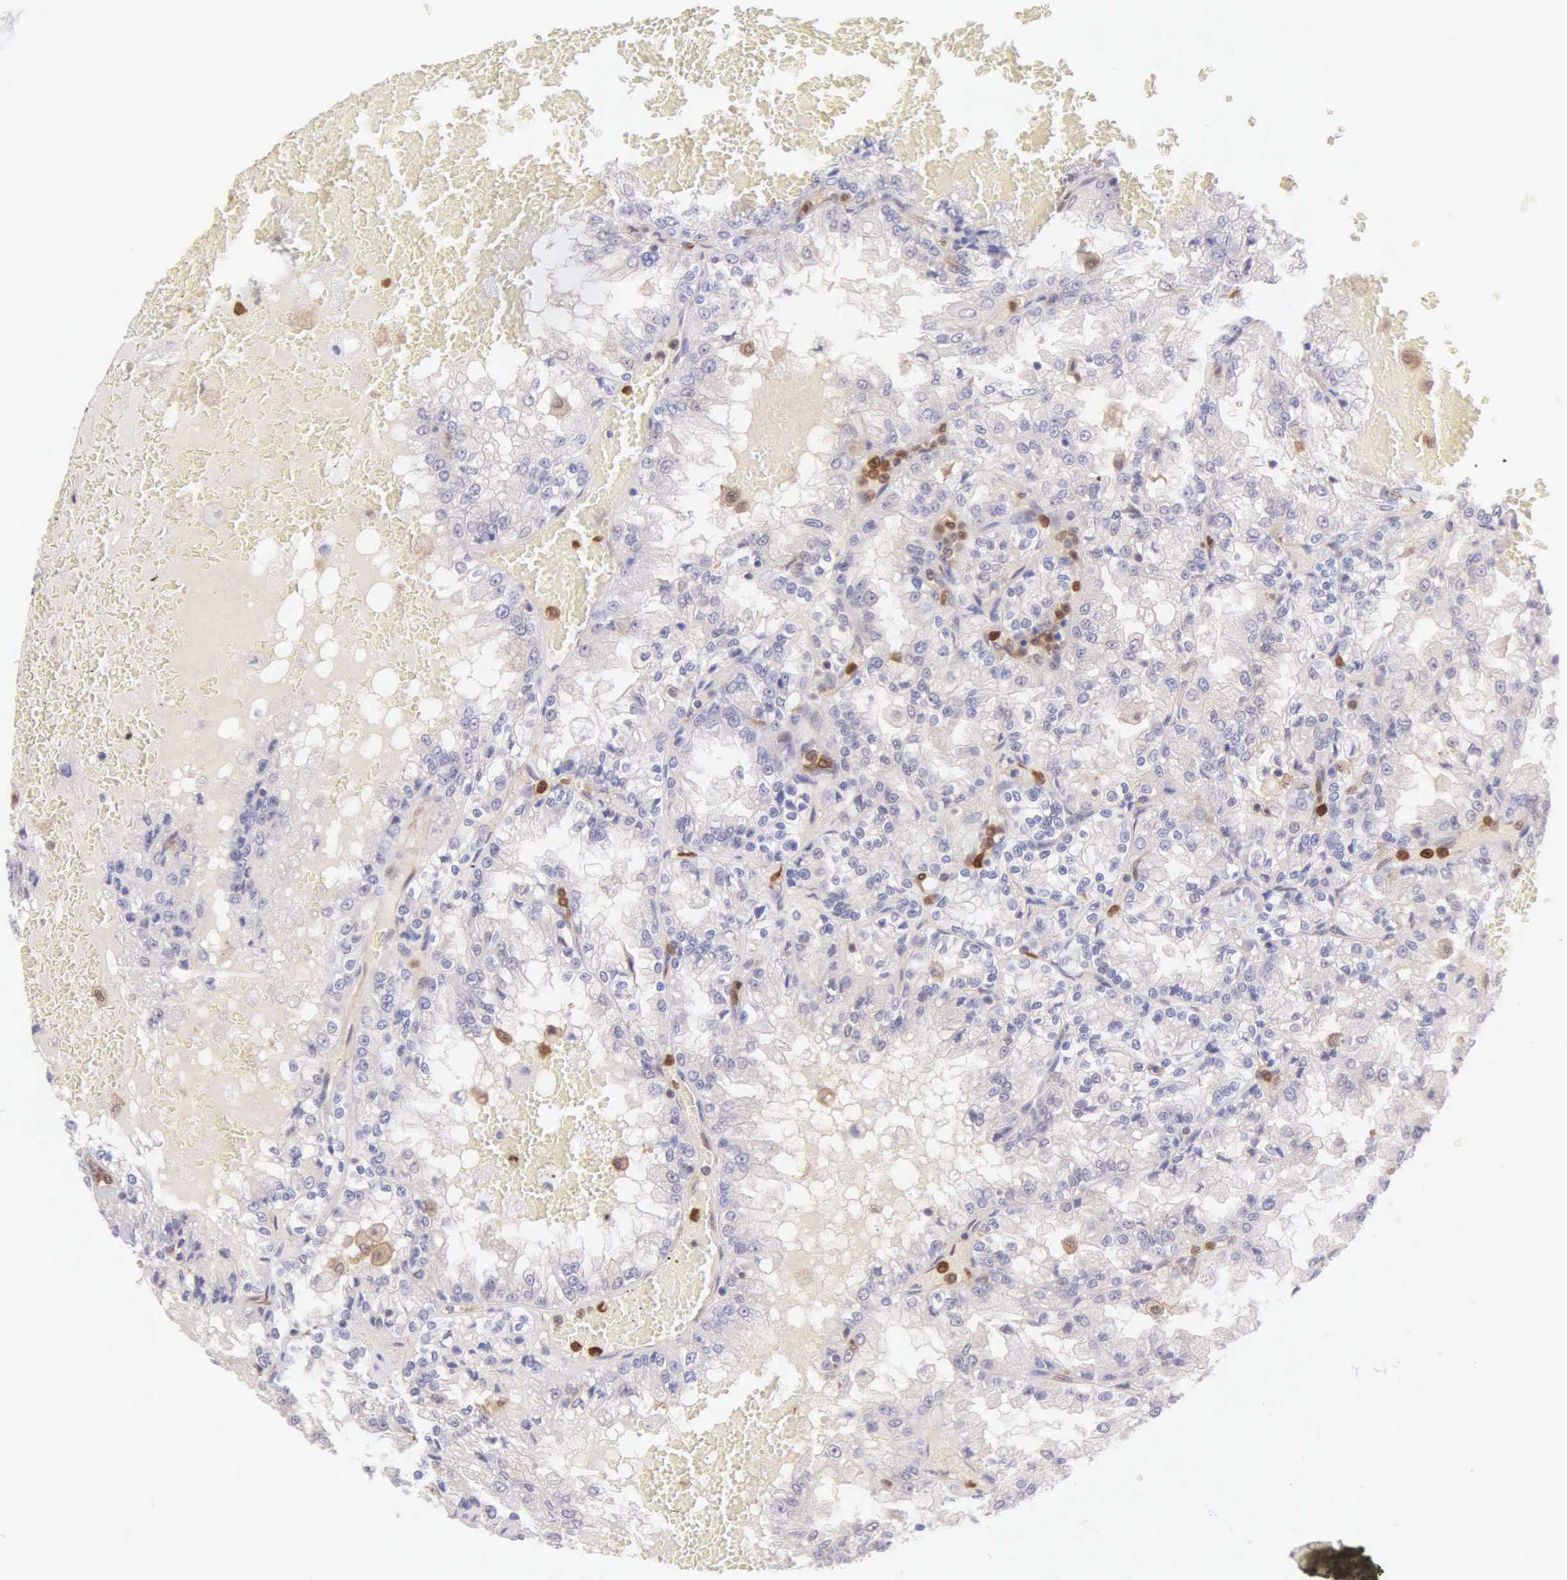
{"staining": {"intensity": "negative", "quantity": "none", "location": "none"}, "tissue": "renal cancer", "cell_type": "Tumor cells", "image_type": "cancer", "snomed": [{"axis": "morphology", "description": "Adenocarcinoma, NOS"}, {"axis": "topography", "description": "Kidney"}], "caption": "IHC of renal adenocarcinoma displays no expression in tumor cells.", "gene": "BID", "patient": {"sex": "female", "age": 56}}